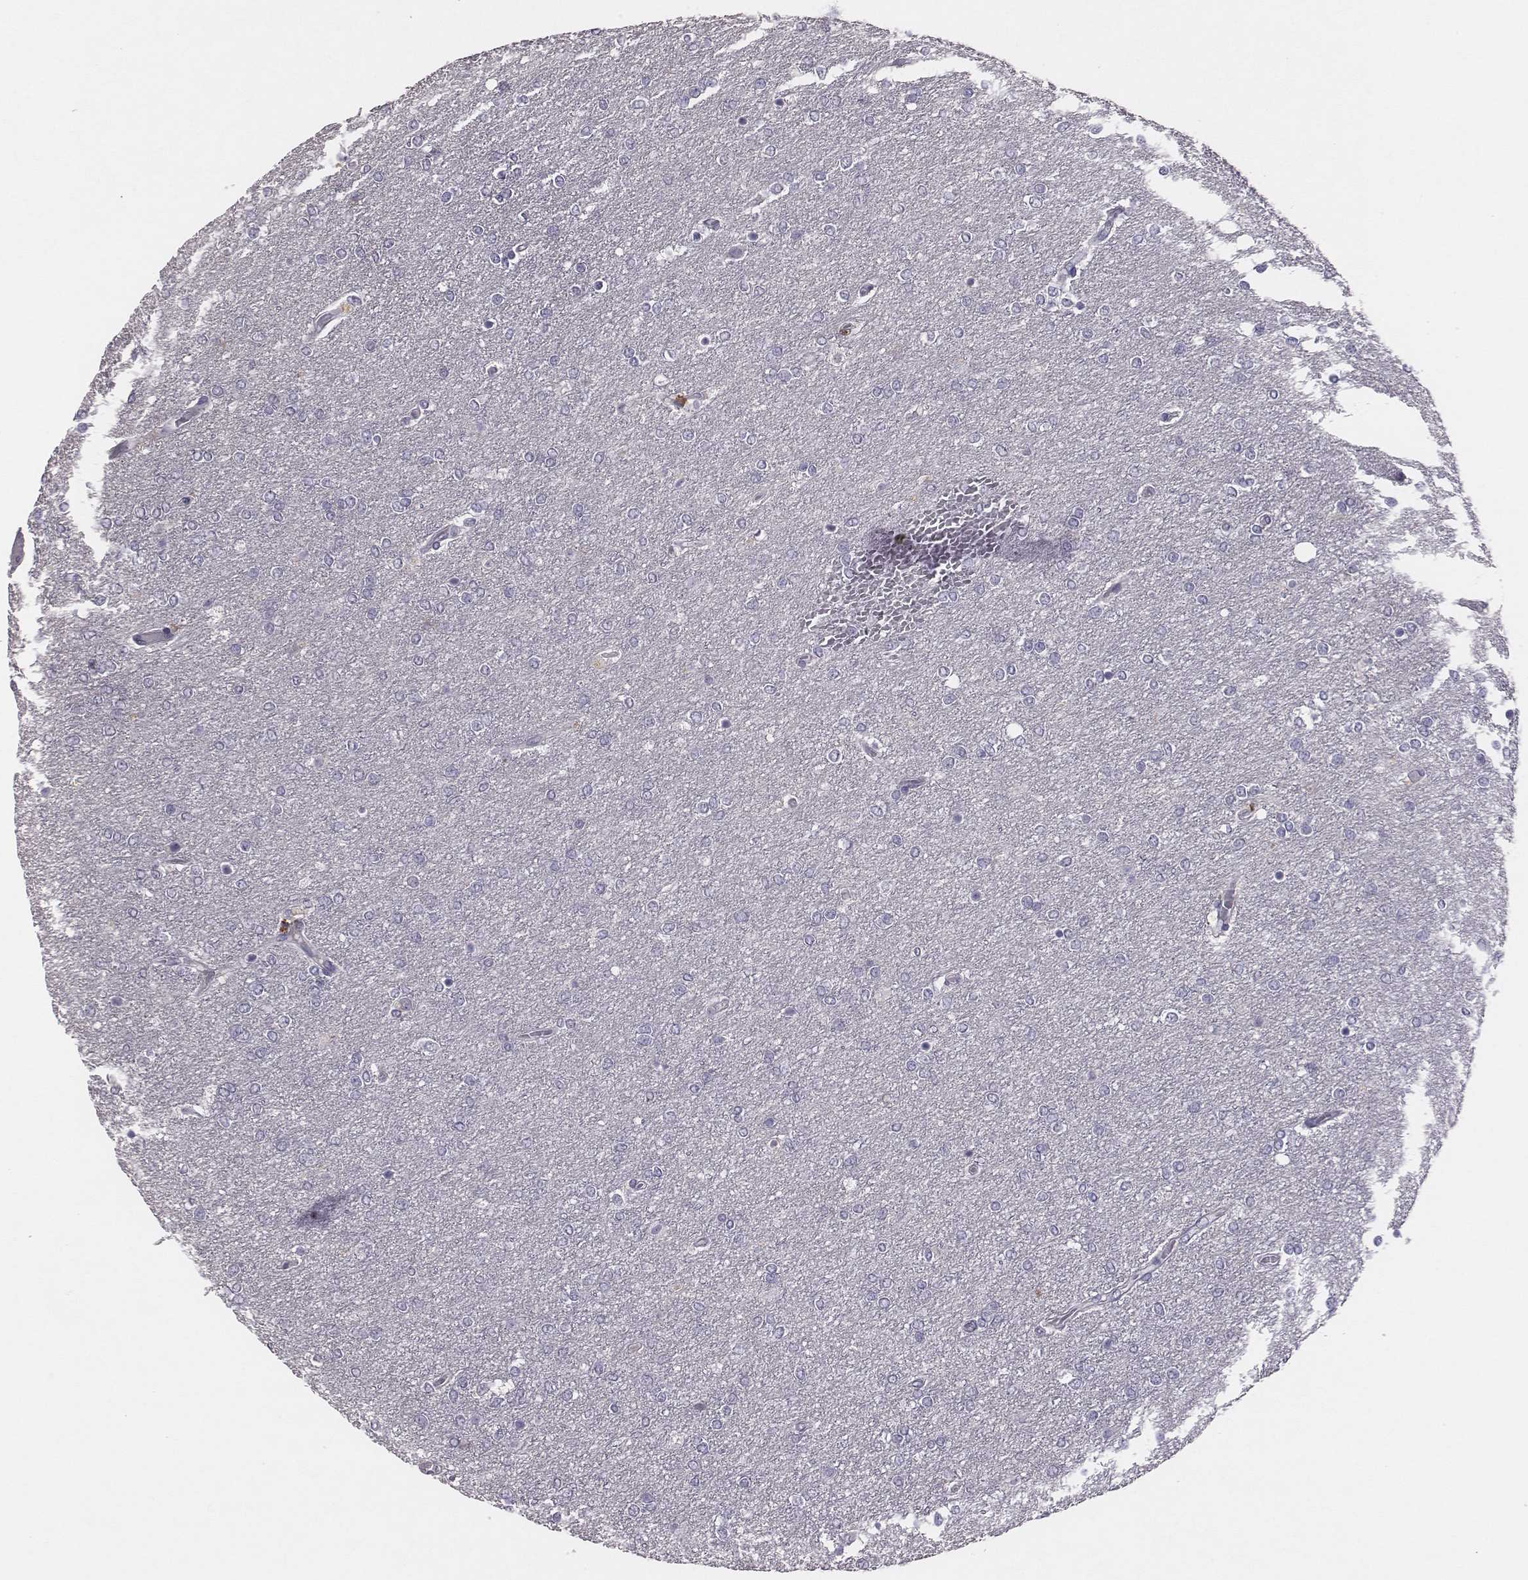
{"staining": {"intensity": "negative", "quantity": "none", "location": "none"}, "tissue": "glioma", "cell_type": "Tumor cells", "image_type": "cancer", "snomed": [{"axis": "morphology", "description": "Glioma, malignant, High grade"}, {"axis": "topography", "description": "Brain"}], "caption": "The micrograph displays no significant positivity in tumor cells of glioma. (Brightfield microscopy of DAB immunohistochemistry (IHC) at high magnification).", "gene": "EN1", "patient": {"sex": "female", "age": 61}}